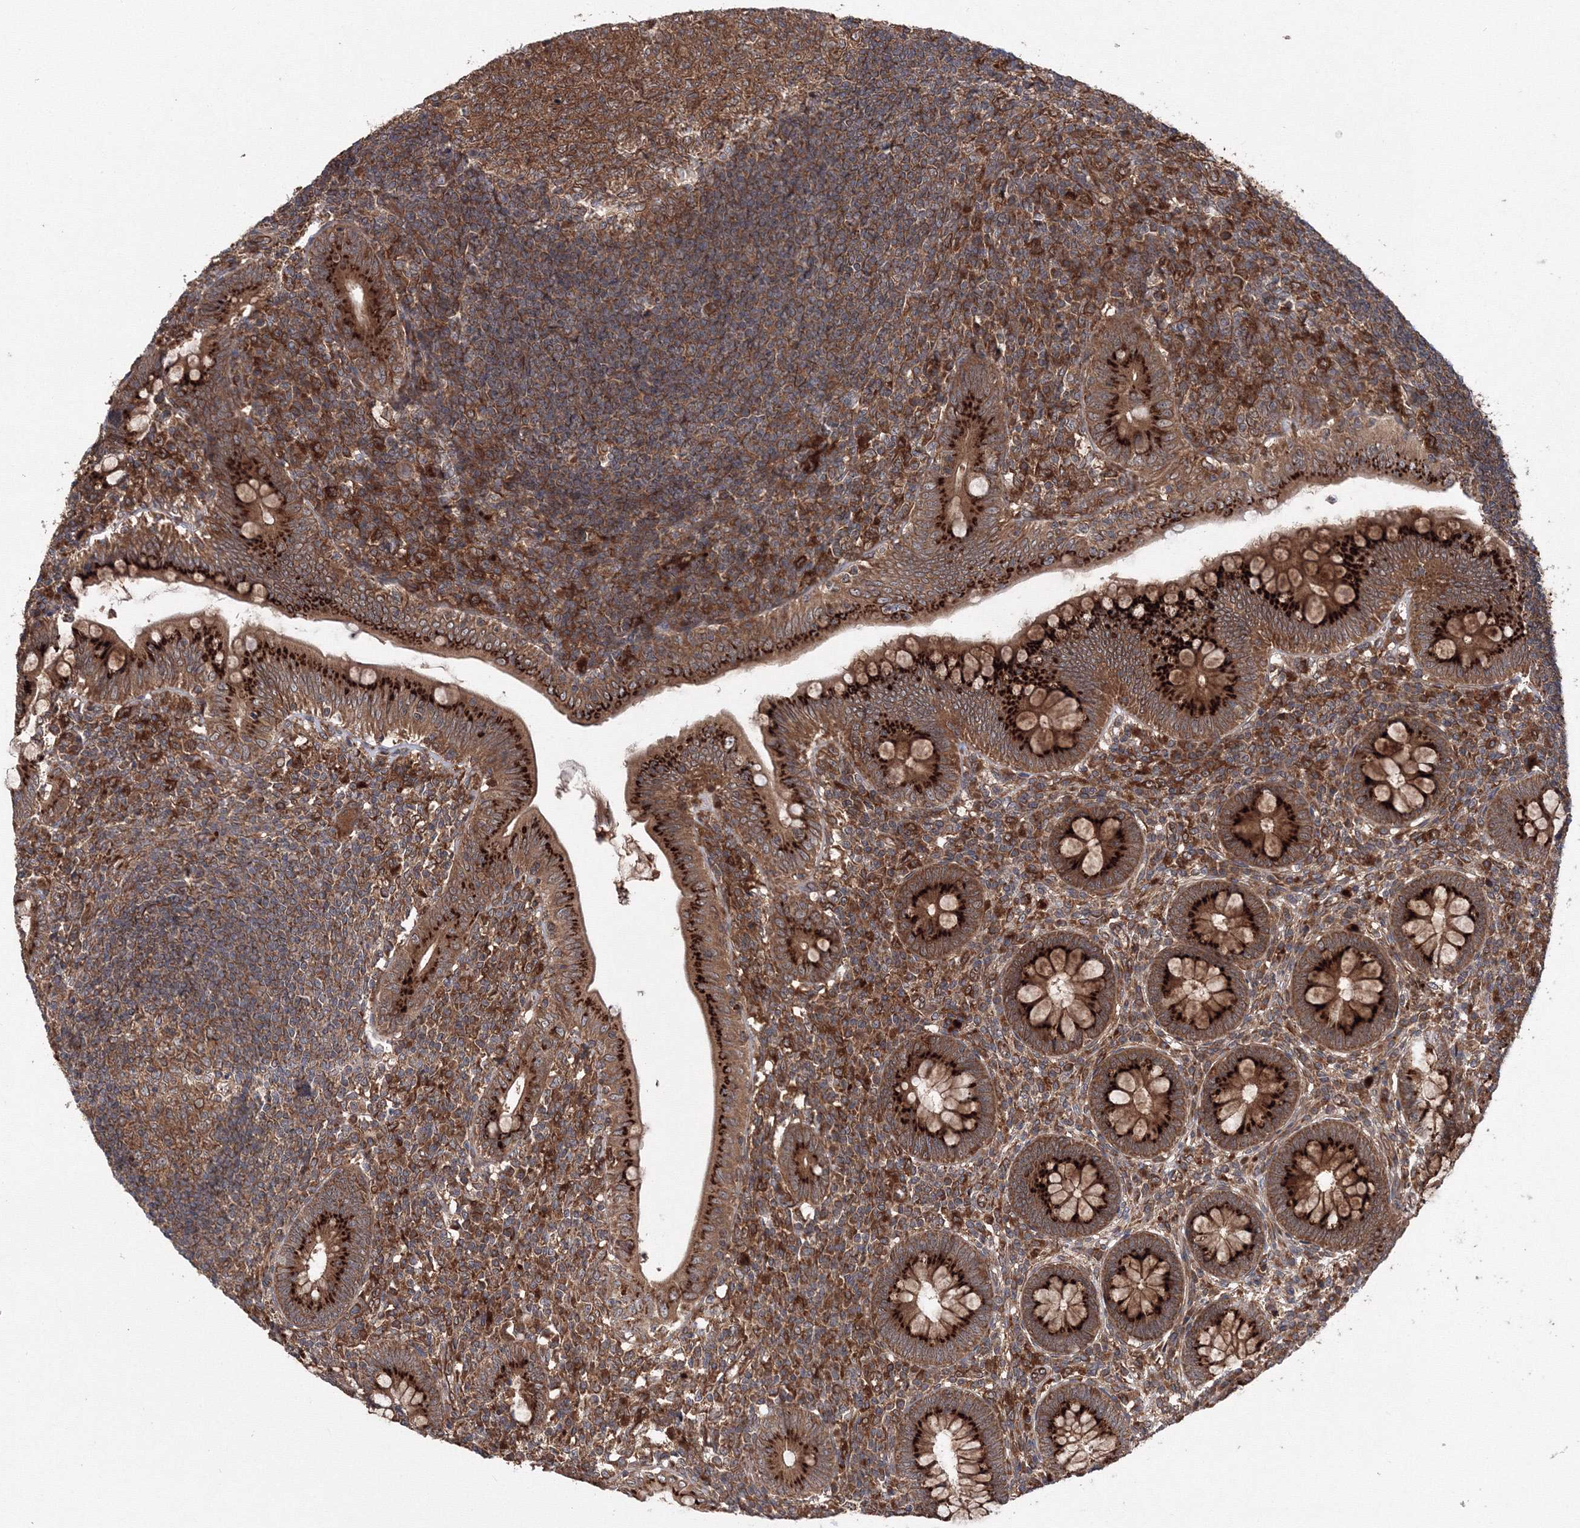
{"staining": {"intensity": "strong", "quantity": ">75%", "location": "cytoplasmic/membranous"}, "tissue": "appendix", "cell_type": "Glandular cells", "image_type": "normal", "snomed": [{"axis": "morphology", "description": "Normal tissue, NOS"}, {"axis": "topography", "description": "Appendix"}], "caption": "DAB immunohistochemical staining of benign human appendix demonstrates strong cytoplasmic/membranous protein expression in approximately >75% of glandular cells.", "gene": "ATG3", "patient": {"sex": "male", "age": 14}}